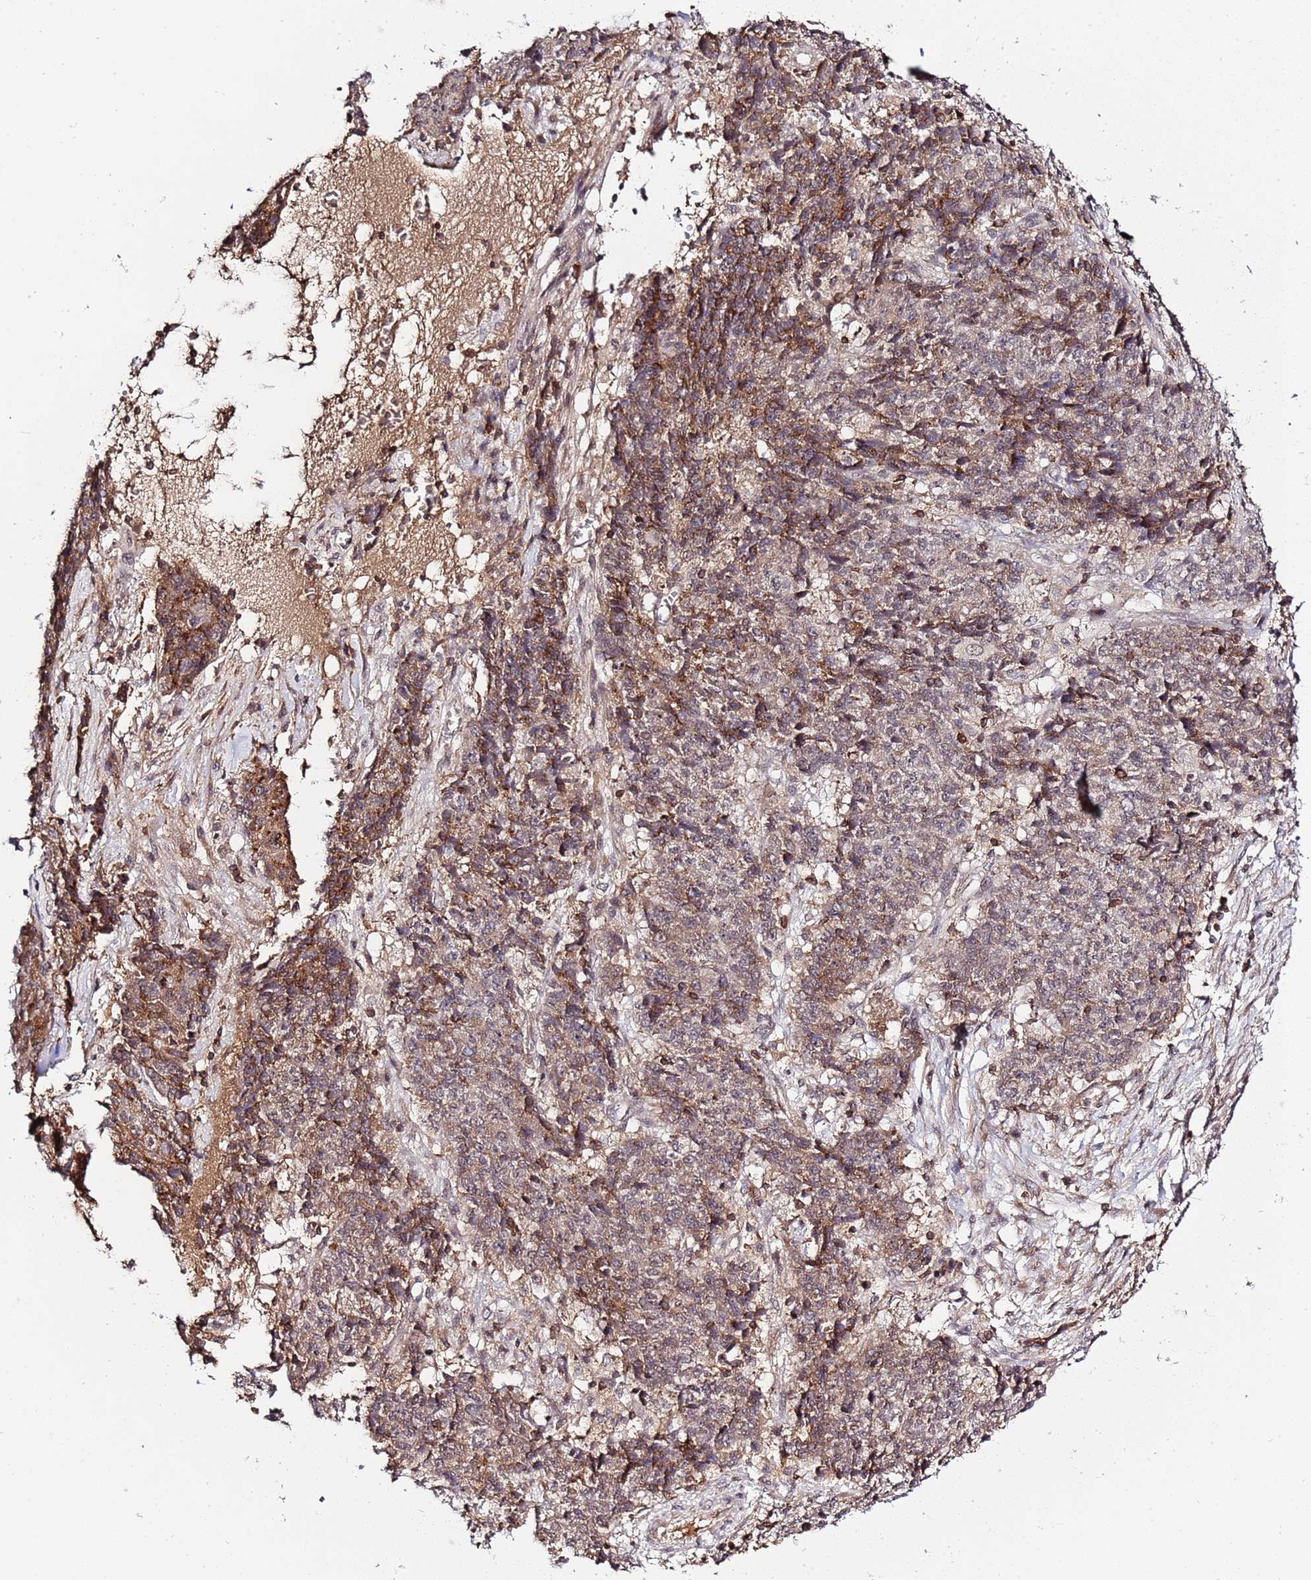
{"staining": {"intensity": "moderate", "quantity": ">75%", "location": "cytoplasmic/membranous"}, "tissue": "ovarian cancer", "cell_type": "Tumor cells", "image_type": "cancer", "snomed": [{"axis": "morphology", "description": "Carcinoma, endometroid"}, {"axis": "topography", "description": "Ovary"}], "caption": "An image of ovarian endometroid carcinoma stained for a protein displays moderate cytoplasmic/membranous brown staining in tumor cells. The protein is shown in brown color, while the nuclei are stained blue.", "gene": "ZNF624", "patient": {"sex": "female", "age": 42}}